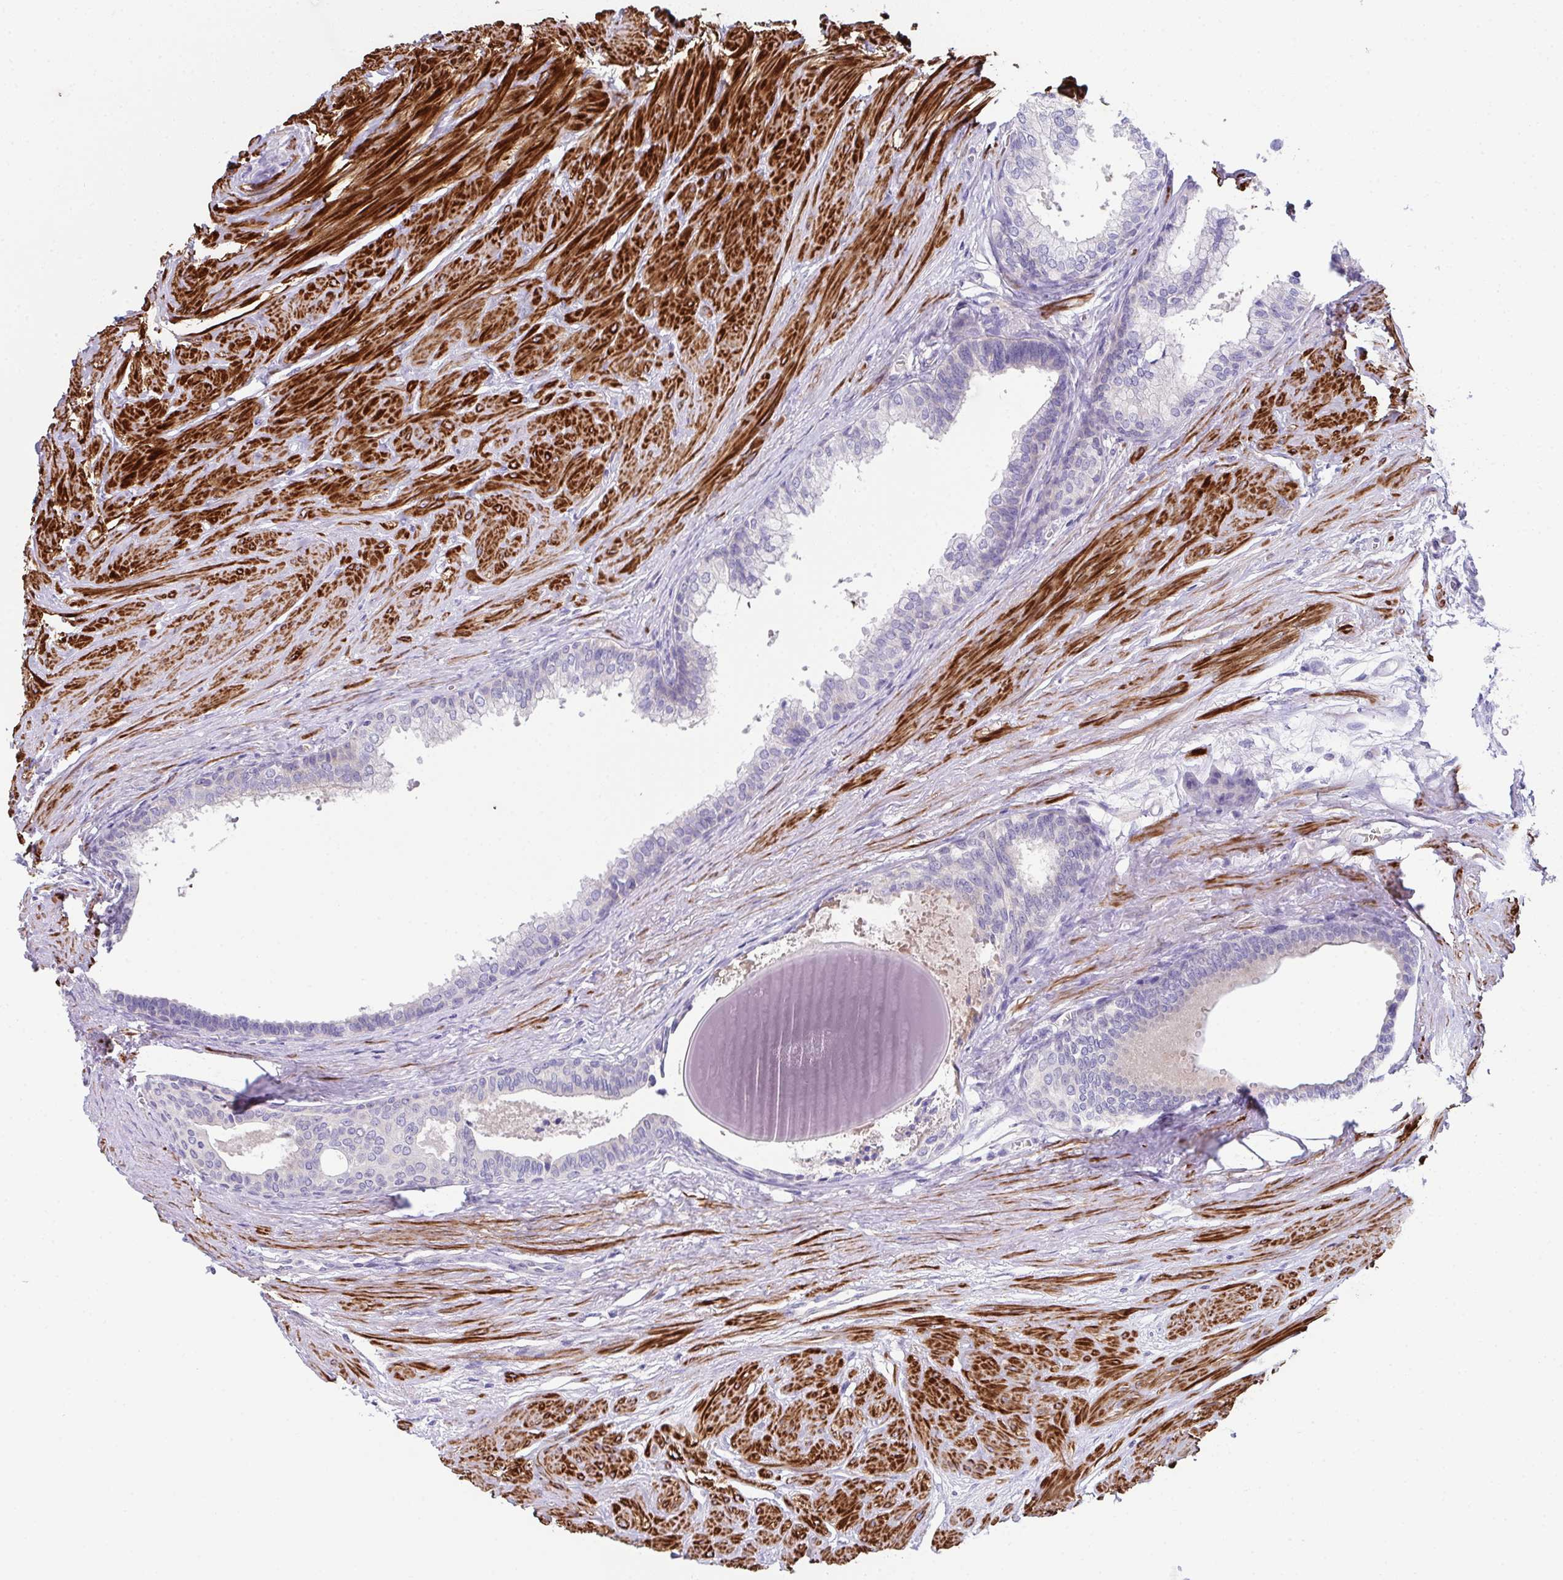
{"staining": {"intensity": "negative", "quantity": "none", "location": "none"}, "tissue": "prostate", "cell_type": "Glandular cells", "image_type": "normal", "snomed": [{"axis": "morphology", "description": "Normal tissue, NOS"}, {"axis": "topography", "description": "Prostate"}, {"axis": "topography", "description": "Peripheral nerve tissue"}], "caption": "Human prostate stained for a protein using IHC displays no positivity in glandular cells.", "gene": "CFAP97D1", "patient": {"sex": "male", "age": 55}}